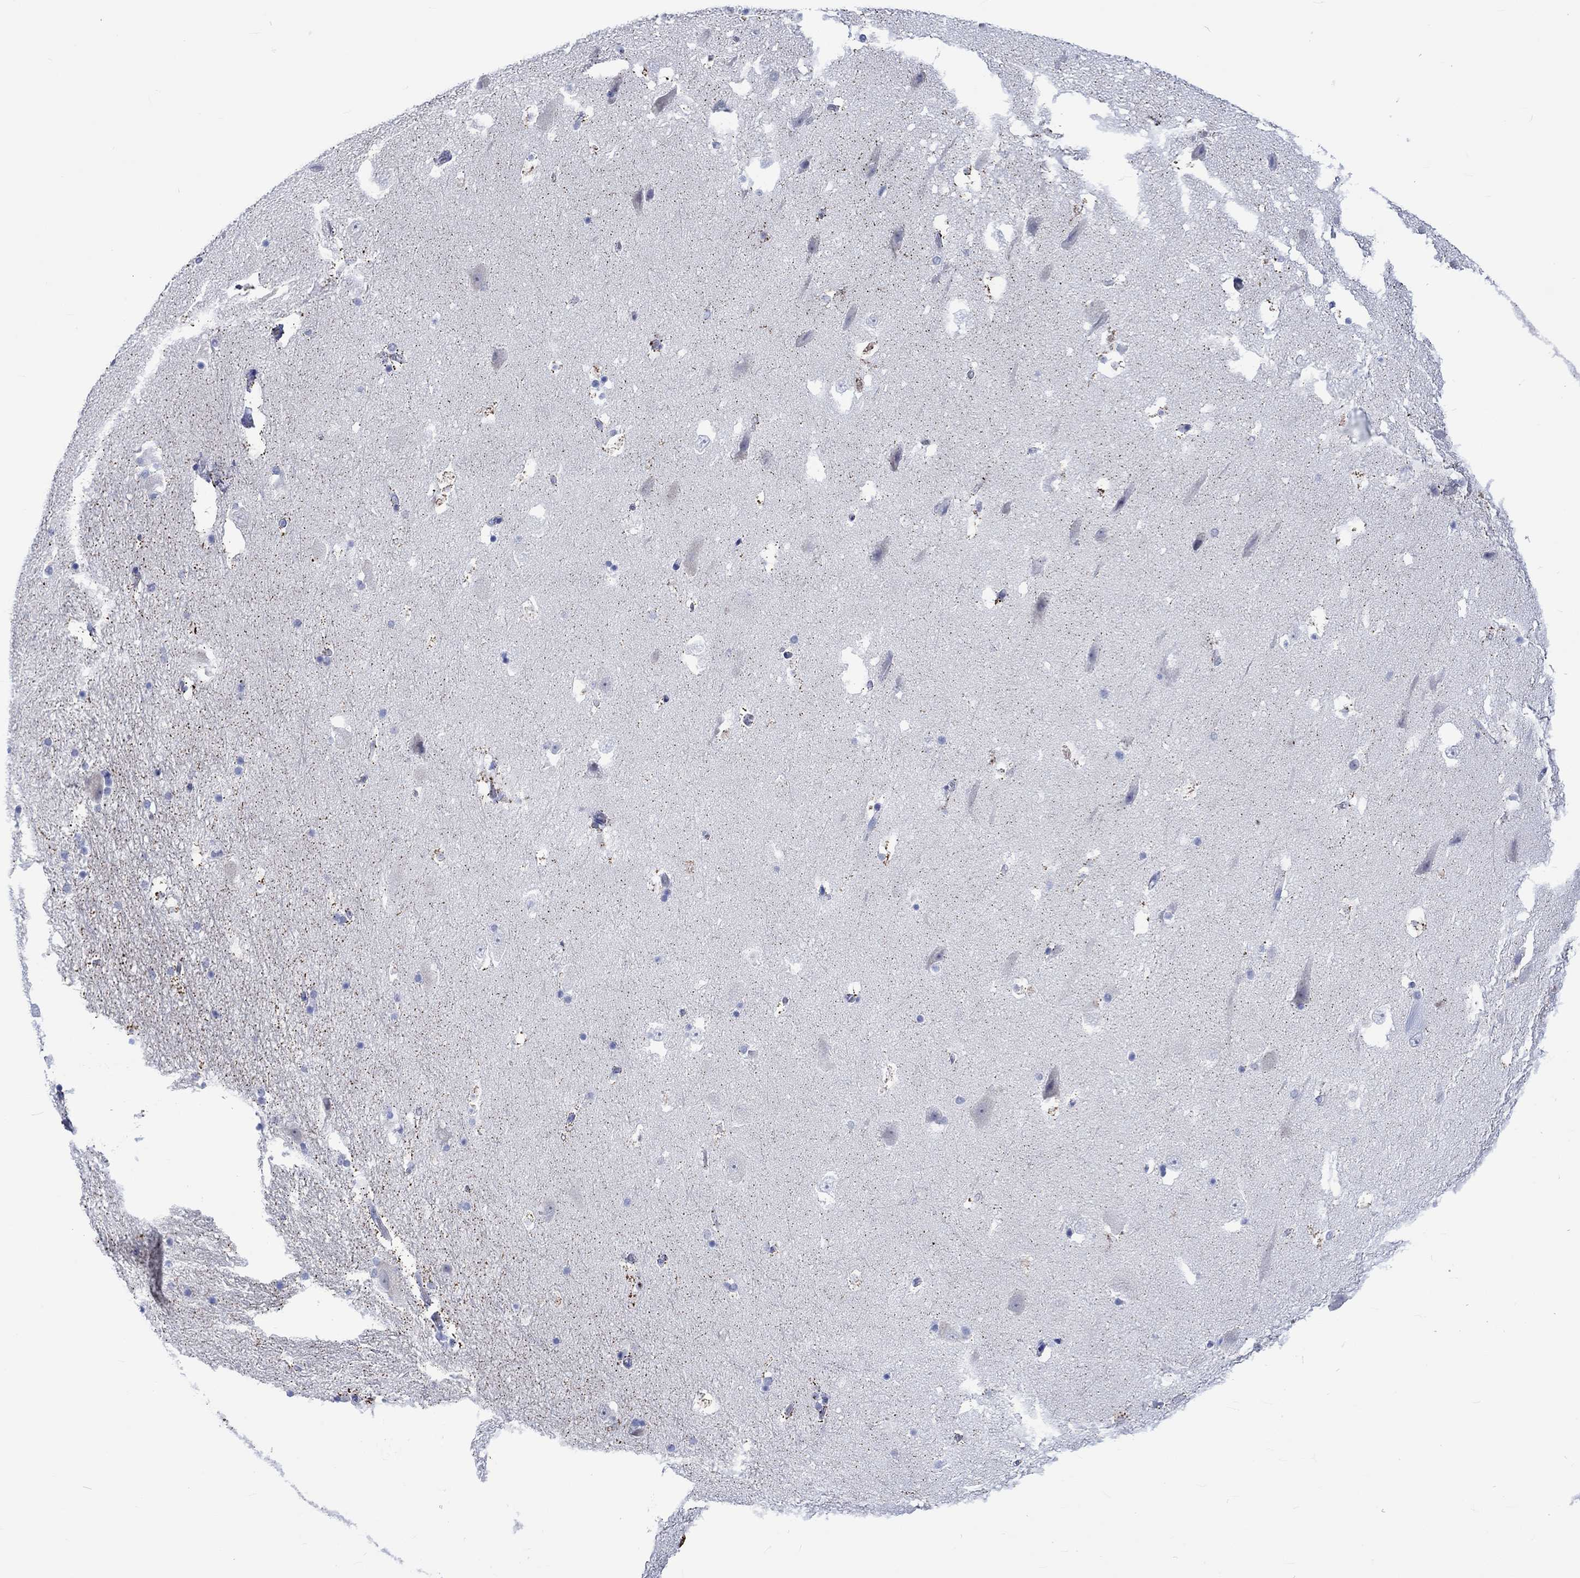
{"staining": {"intensity": "negative", "quantity": "none", "location": "none"}, "tissue": "hippocampus", "cell_type": "Glial cells", "image_type": "normal", "snomed": [{"axis": "morphology", "description": "Normal tissue, NOS"}, {"axis": "topography", "description": "Hippocampus"}], "caption": "High magnification brightfield microscopy of normal hippocampus stained with DAB (3,3'-diaminobenzidine) (brown) and counterstained with hematoxylin (blue): glial cells show no significant positivity. Brightfield microscopy of immunohistochemistry stained with DAB (3,3'-diaminobenzidine) (brown) and hematoxylin (blue), captured at high magnification.", "gene": "KLHL33", "patient": {"sex": "male", "age": 51}}